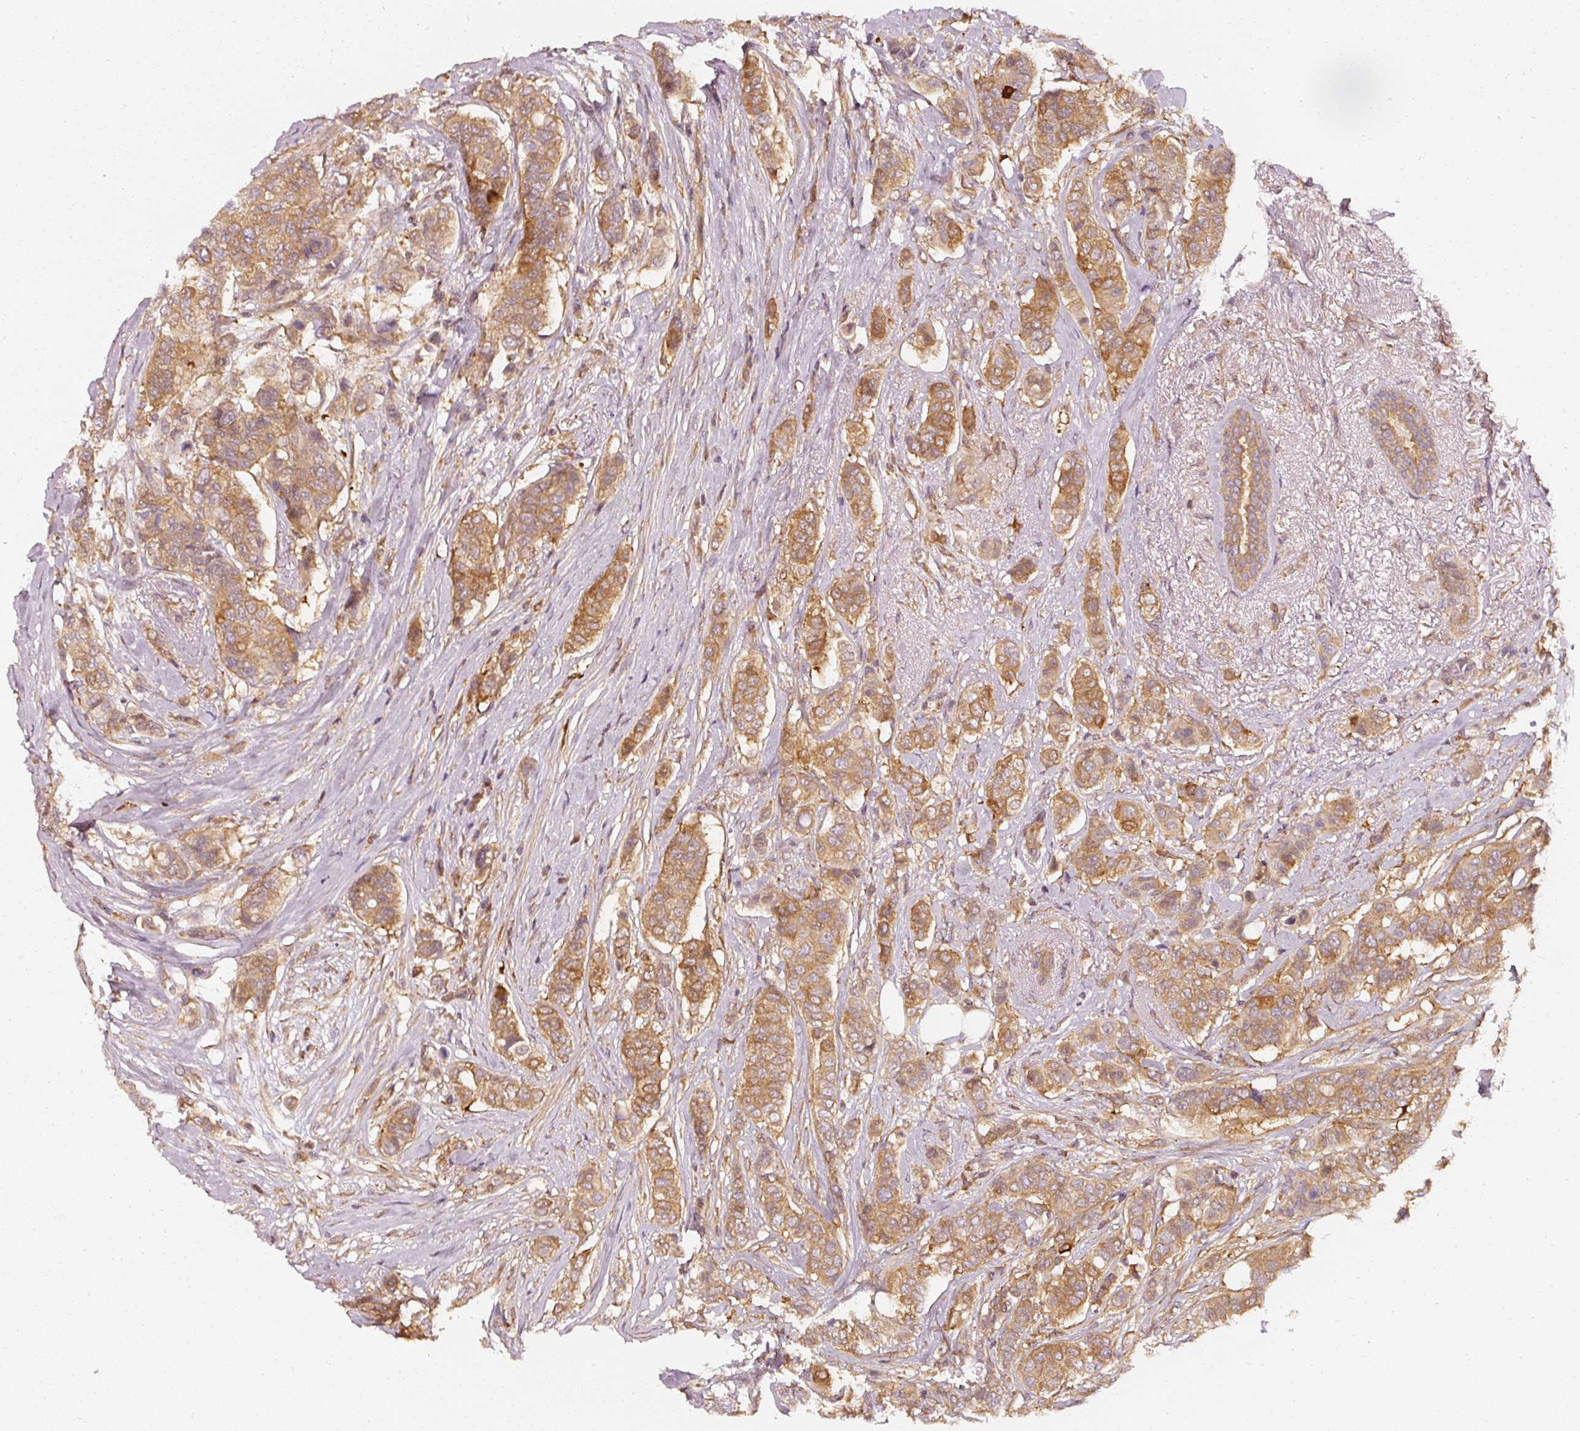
{"staining": {"intensity": "moderate", "quantity": ">75%", "location": "cytoplasmic/membranous"}, "tissue": "breast cancer", "cell_type": "Tumor cells", "image_type": "cancer", "snomed": [{"axis": "morphology", "description": "Lobular carcinoma"}, {"axis": "topography", "description": "Breast"}], "caption": "Breast cancer stained with IHC reveals moderate cytoplasmic/membranous expression in about >75% of tumor cells. The protein is shown in brown color, while the nuclei are stained blue.", "gene": "ASMTL", "patient": {"sex": "female", "age": 51}}